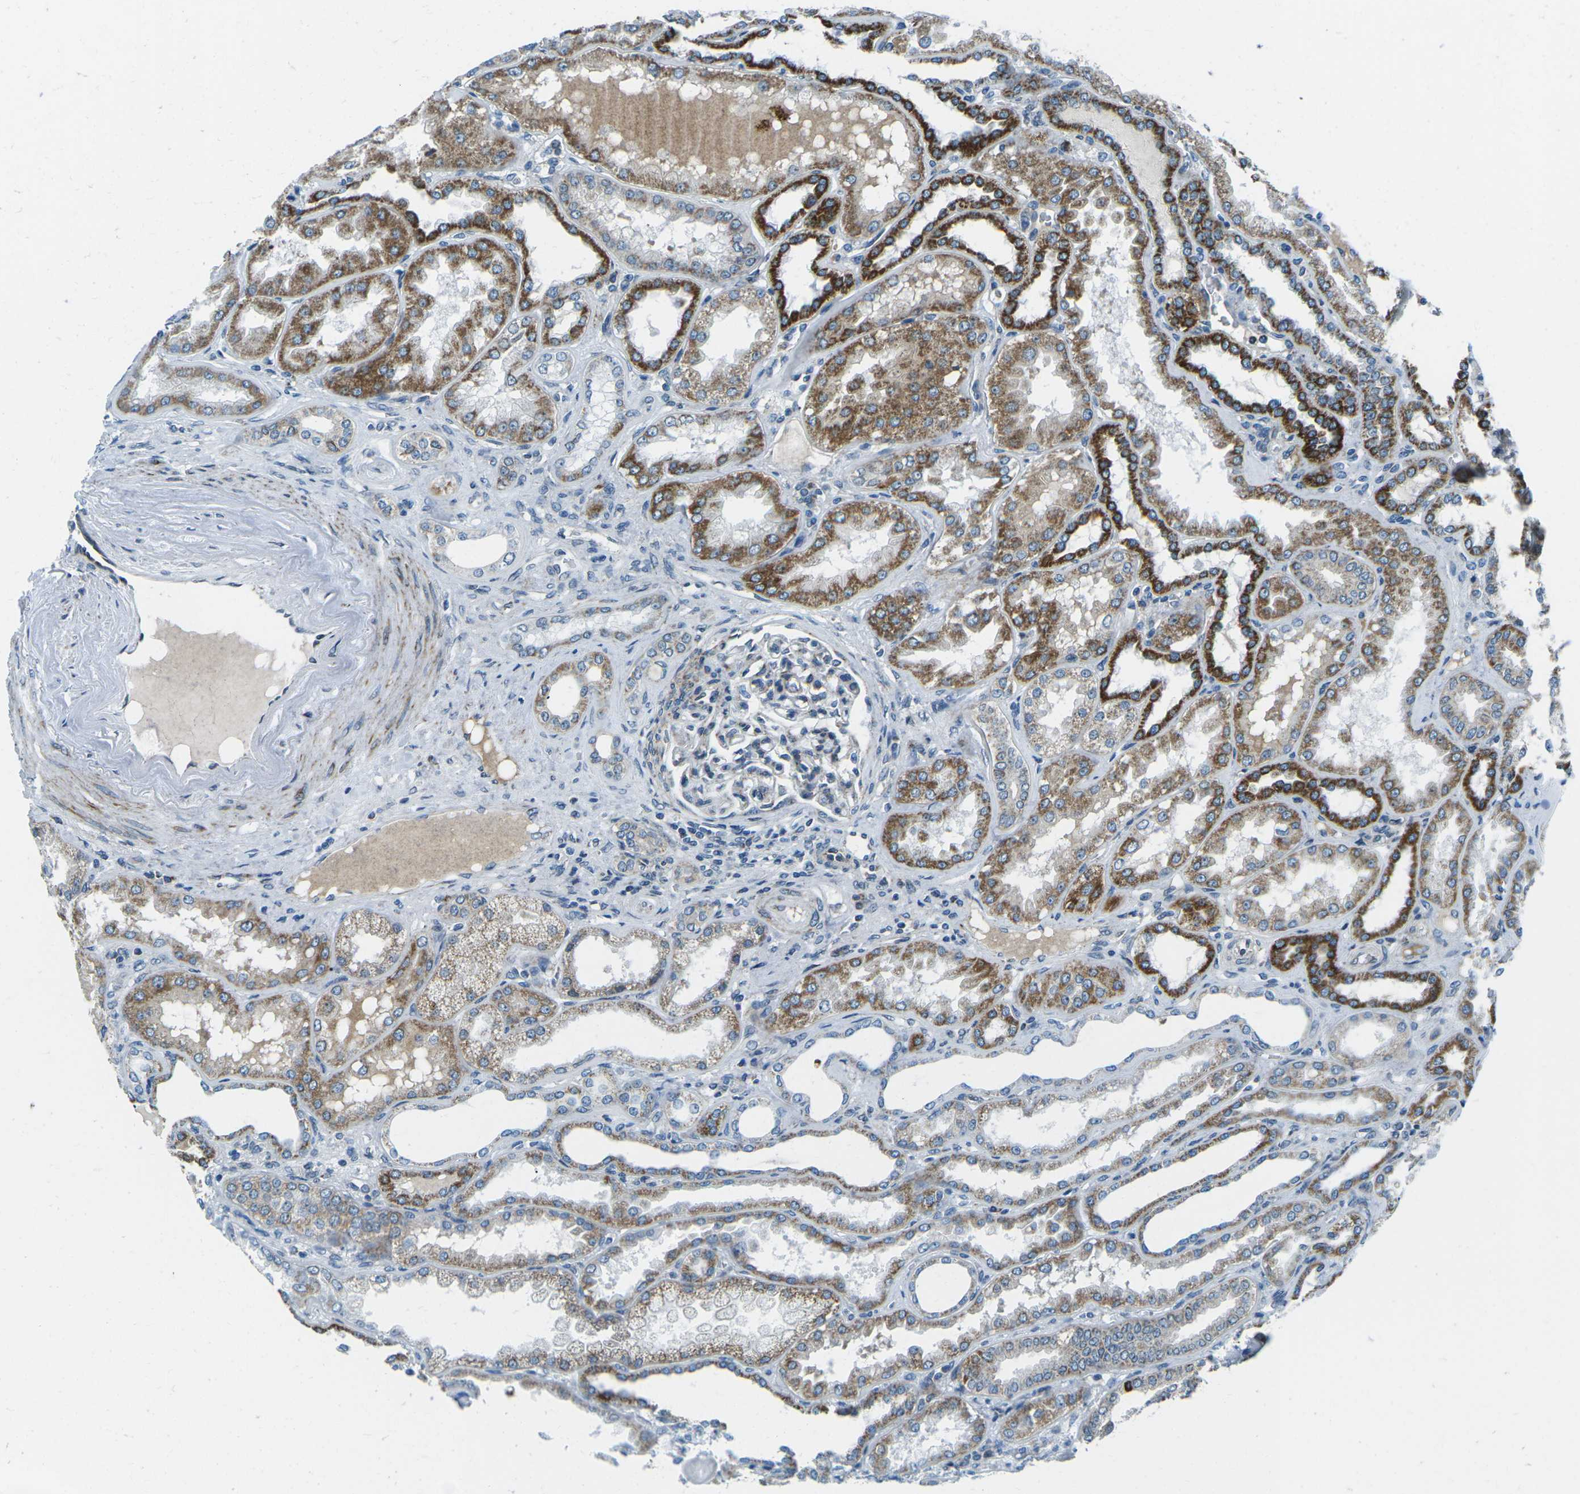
{"staining": {"intensity": "moderate", "quantity": "<25%", "location": "cytoplasmic/membranous"}, "tissue": "kidney", "cell_type": "Cells in glomeruli", "image_type": "normal", "snomed": [{"axis": "morphology", "description": "Normal tissue, NOS"}, {"axis": "topography", "description": "Kidney"}], "caption": "Immunohistochemistry (IHC) micrograph of benign kidney: kidney stained using immunohistochemistry exhibits low levels of moderate protein expression localized specifically in the cytoplasmic/membranous of cells in glomeruli, appearing as a cytoplasmic/membranous brown color.", "gene": "RFESD", "patient": {"sex": "female", "age": 56}}